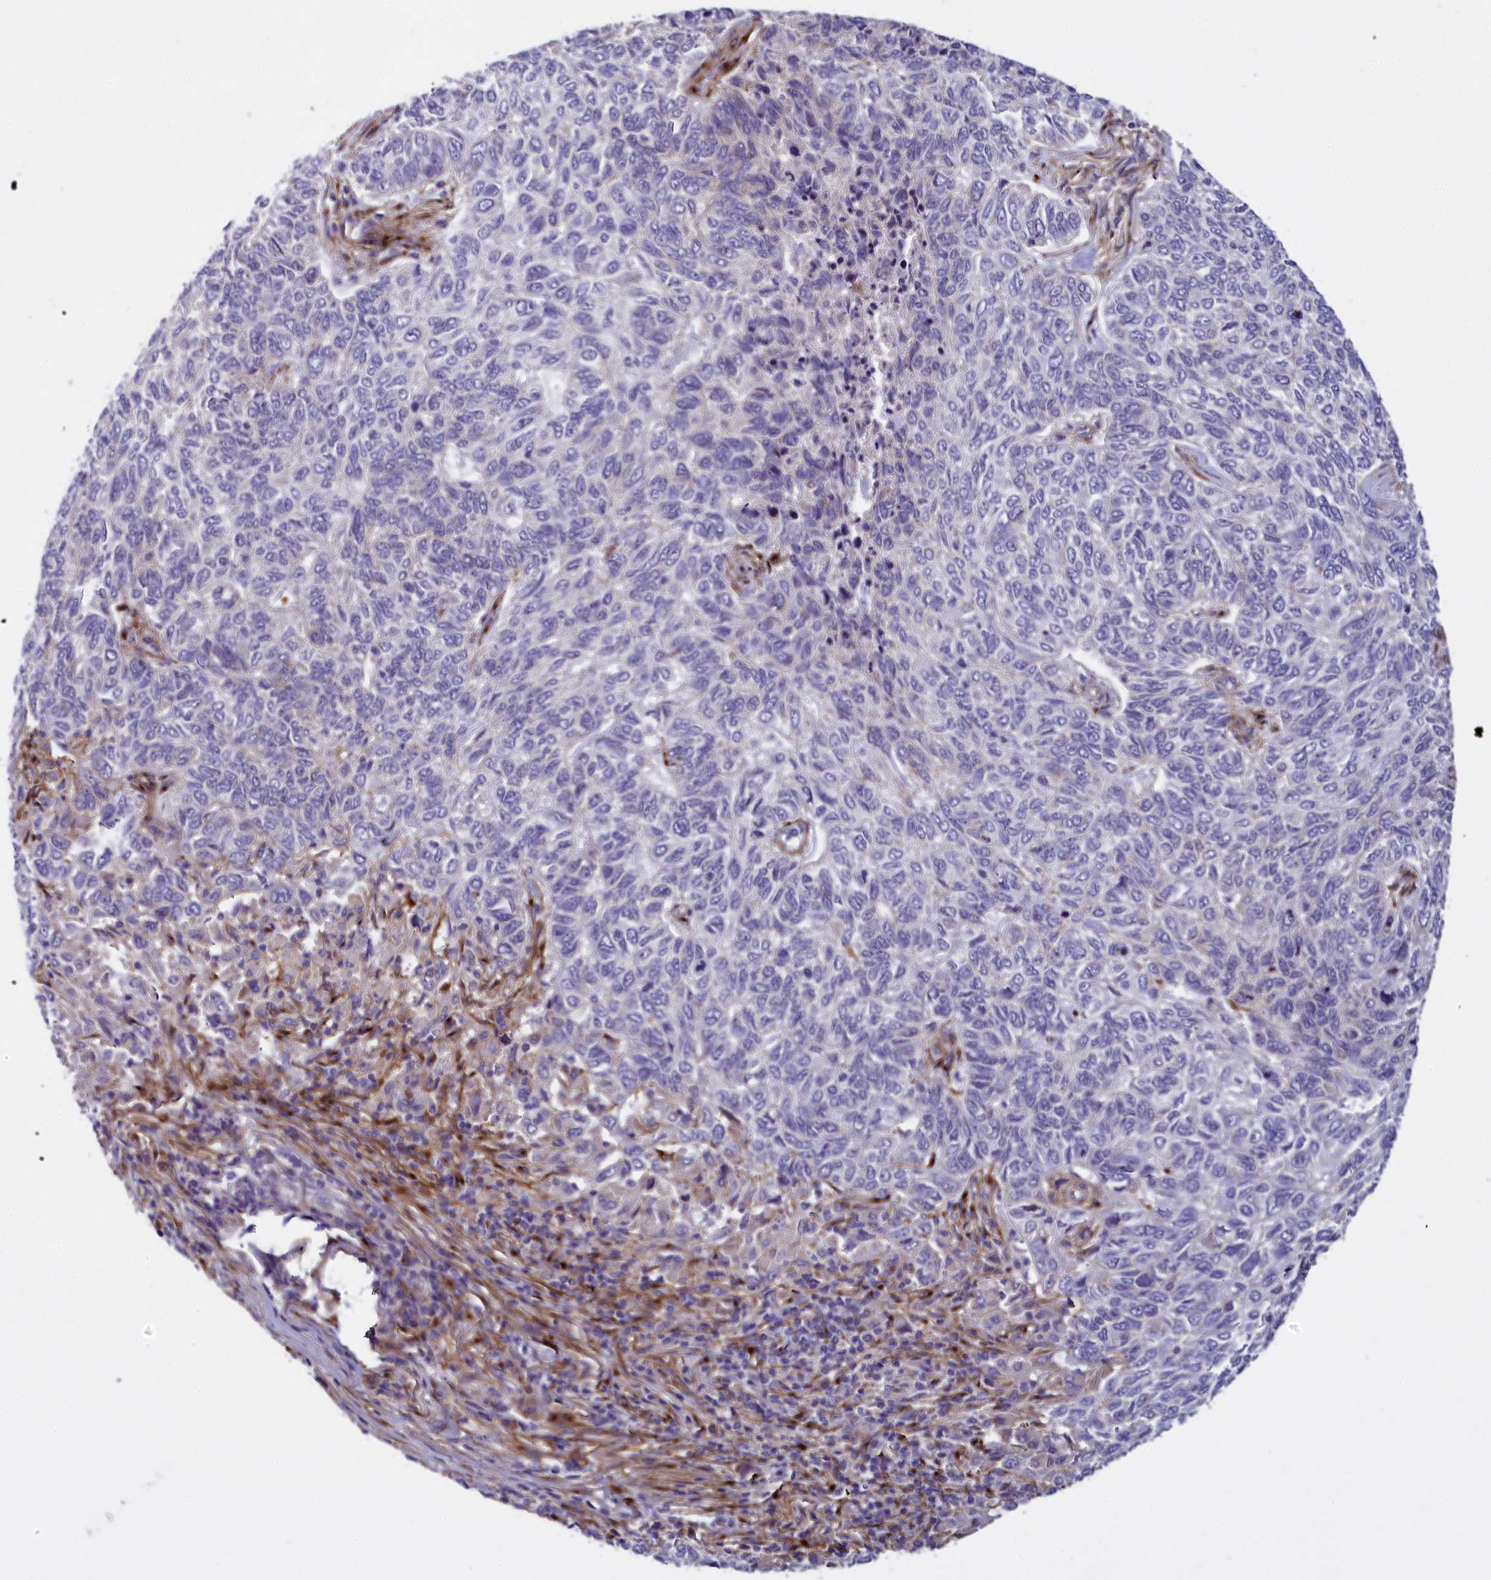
{"staining": {"intensity": "negative", "quantity": "none", "location": "none"}, "tissue": "skin cancer", "cell_type": "Tumor cells", "image_type": "cancer", "snomed": [{"axis": "morphology", "description": "Basal cell carcinoma"}, {"axis": "topography", "description": "Skin"}], "caption": "This photomicrograph is of skin basal cell carcinoma stained with immunohistochemistry (IHC) to label a protein in brown with the nuclei are counter-stained blue. There is no staining in tumor cells.", "gene": "MRC2", "patient": {"sex": "female", "age": 65}}